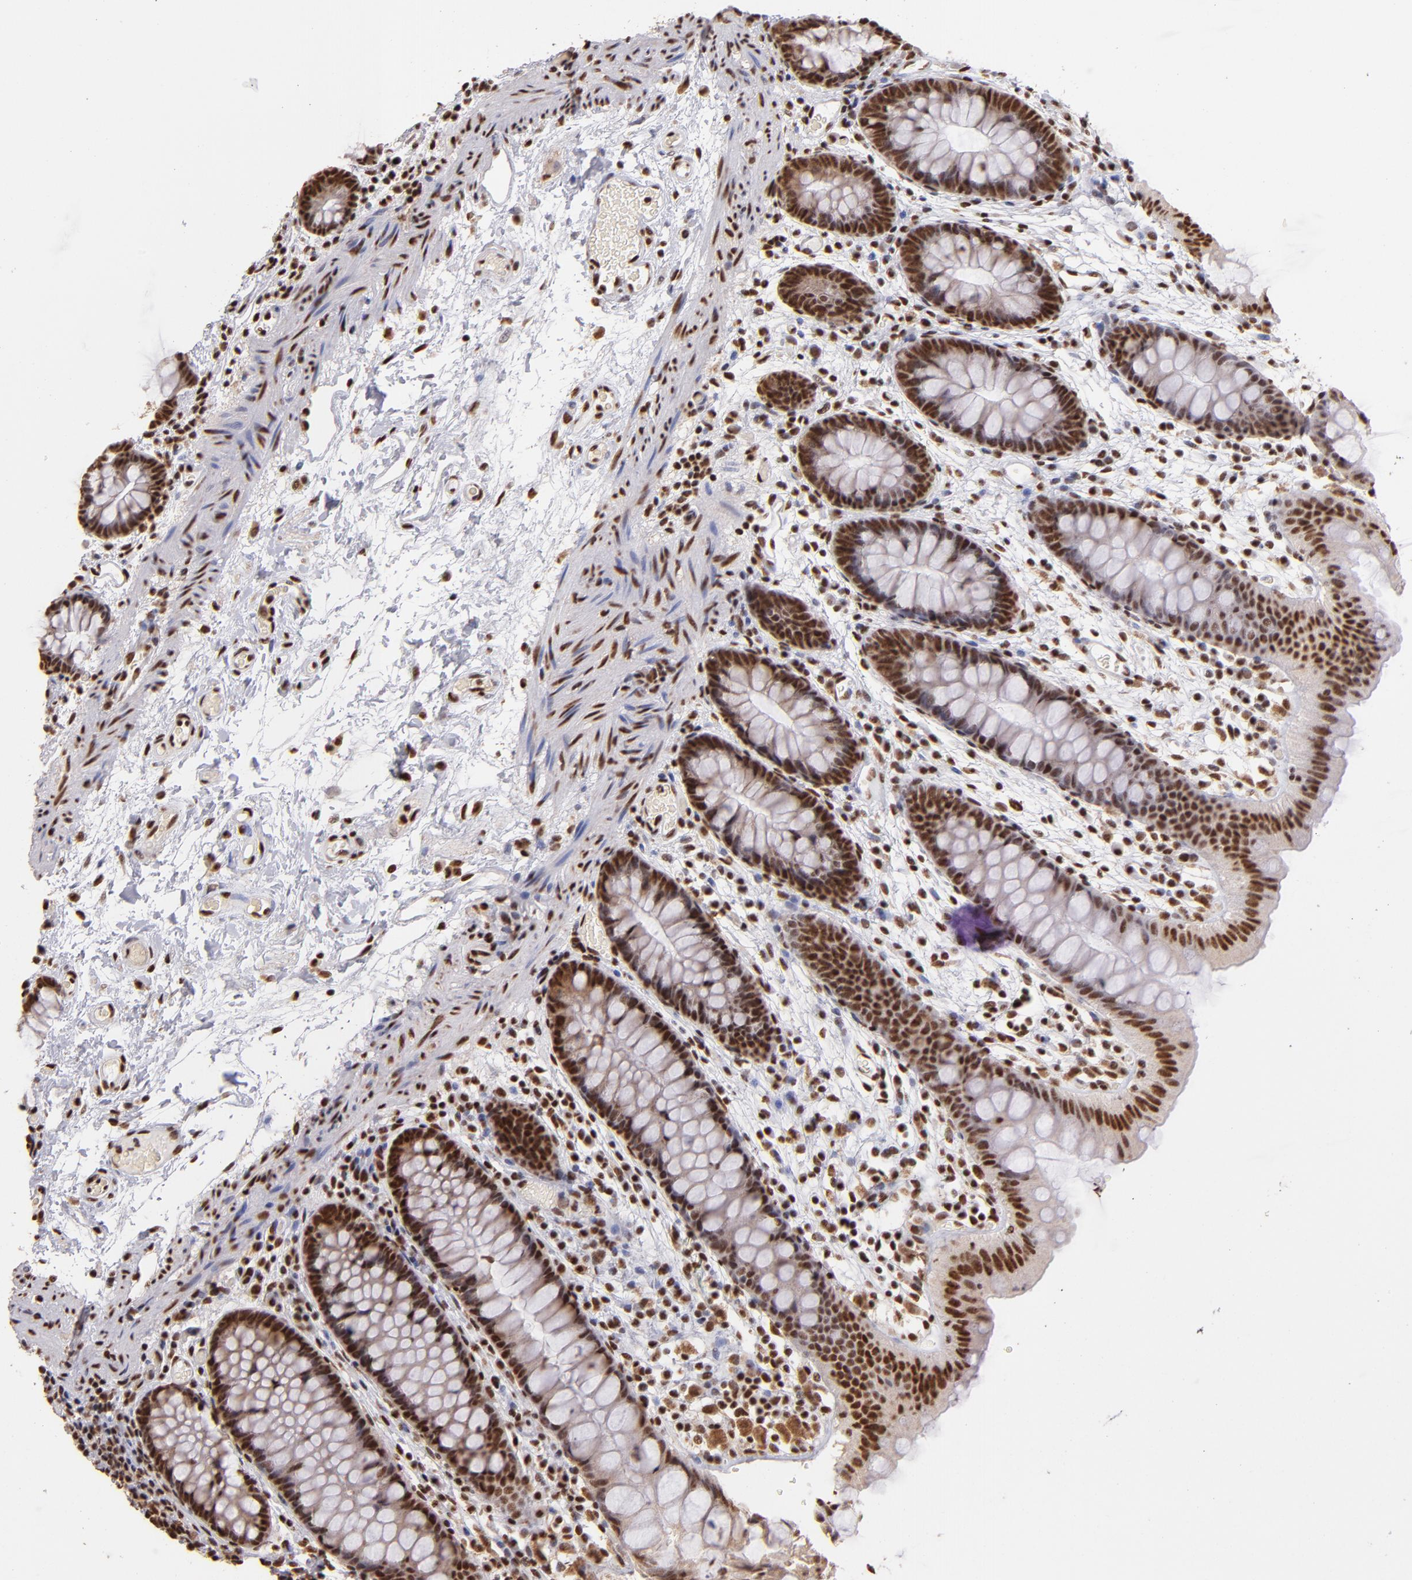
{"staining": {"intensity": "strong", "quantity": ">75%", "location": "nuclear"}, "tissue": "colon", "cell_type": "Endothelial cells", "image_type": "normal", "snomed": [{"axis": "morphology", "description": "Normal tissue, NOS"}, {"axis": "topography", "description": "Smooth muscle"}, {"axis": "topography", "description": "Colon"}], "caption": "Endothelial cells reveal strong nuclear staining in about >75% of cells in benign colon.", "gene": "SP1", "patient": {"sex": "male", "age": 67}}